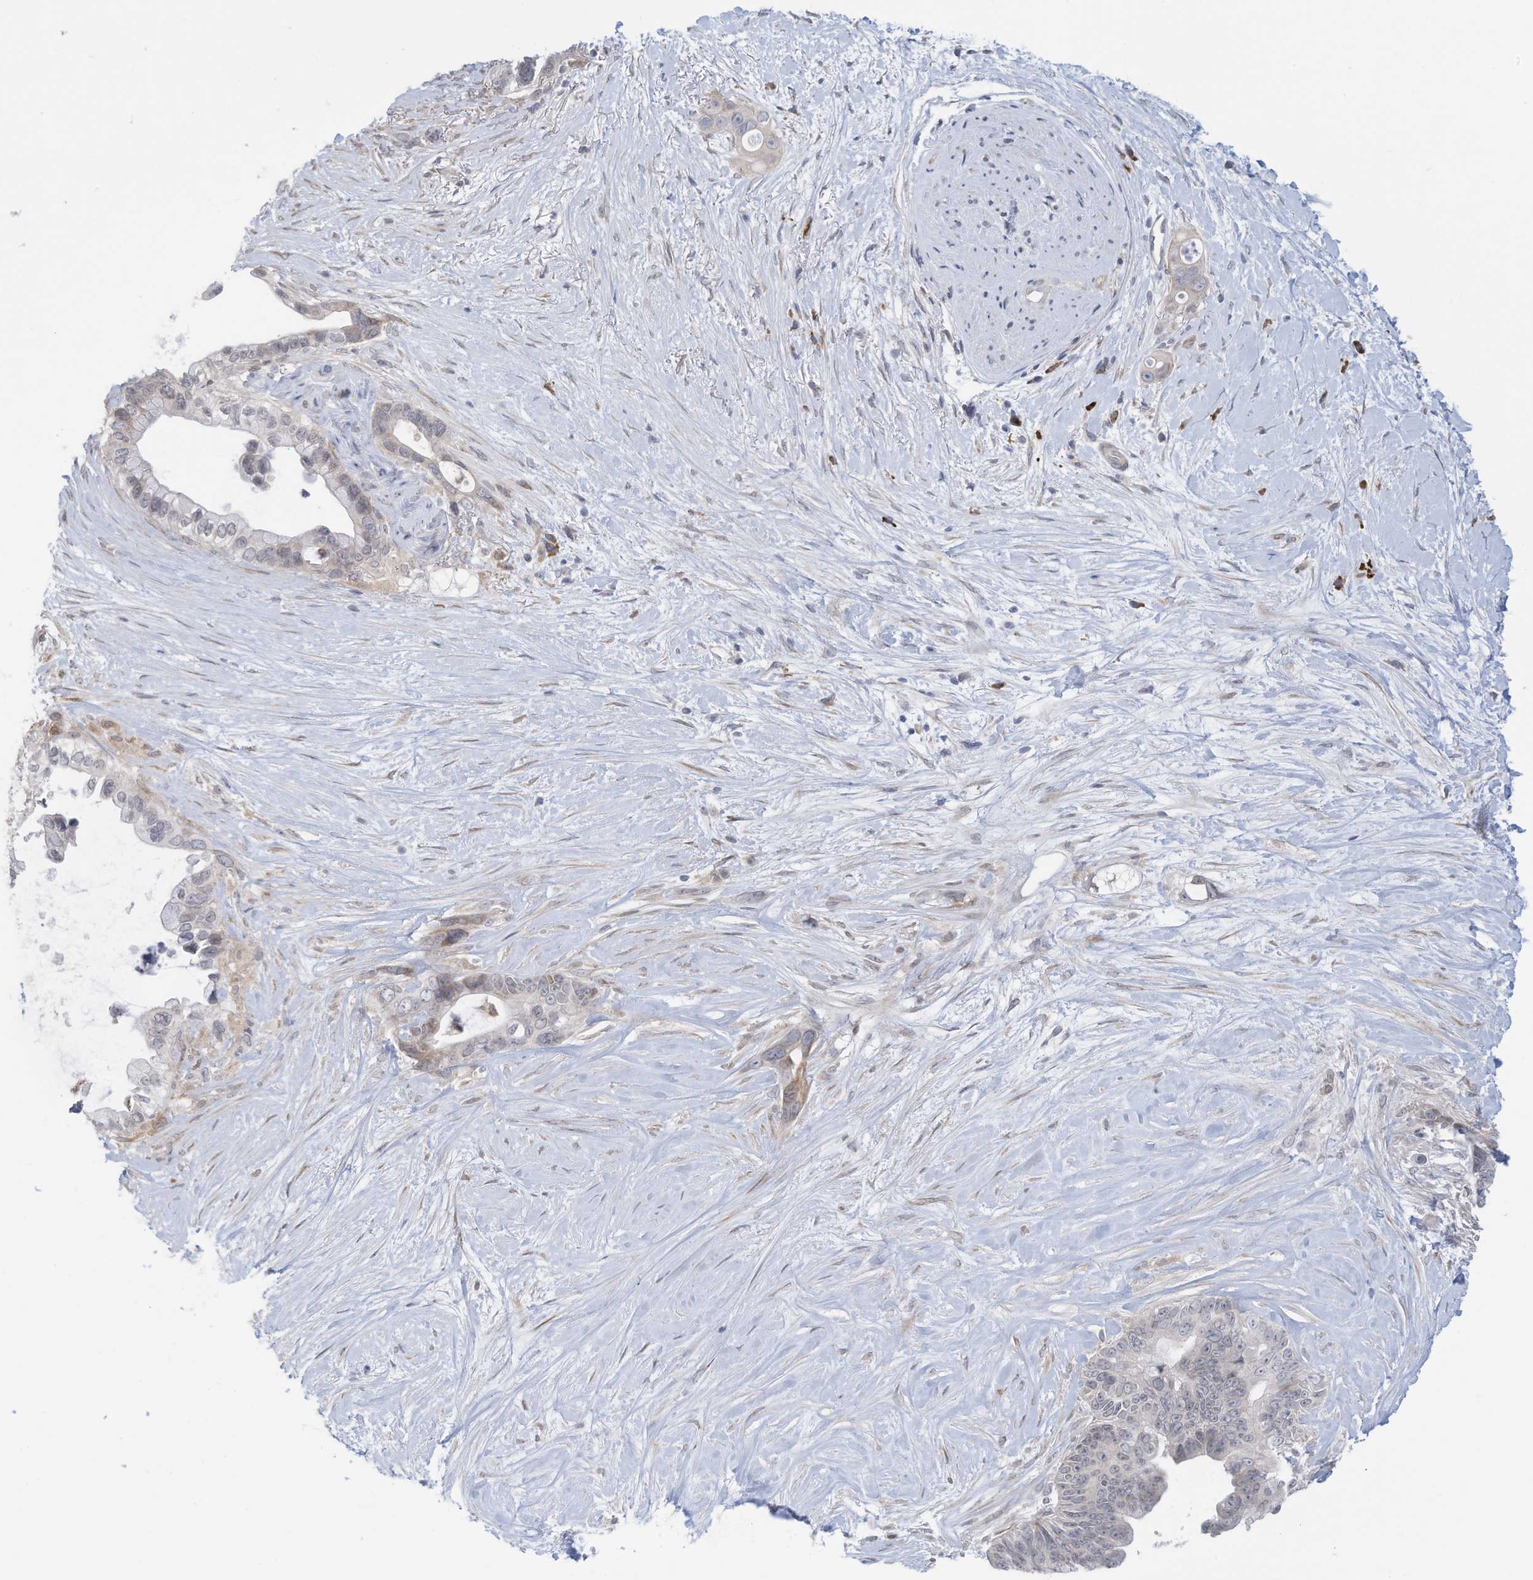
{"staining": {"intensity": "weak", "quantity": "<25%", "location": "cytoplasmic/membranous"}, "tissue": "pancreatic cancer", "cell_type": "Tumor cells", "image_type": "cancer", "snomed": [{"axis": "morphology", "description": "Adenocarcinoma, NOS"}, {"axis": "topography", "description": "Pancreas"}], "caption": "The histopathology image displays no staining of tumor cells in pancreatic cancer. (DAB (3,3'-diaminobenzidine) IHC visualized using brightfield microscopy, high magnification).", "gene": "ZNF292", "patient": {"sex": "female", "age": 72}}